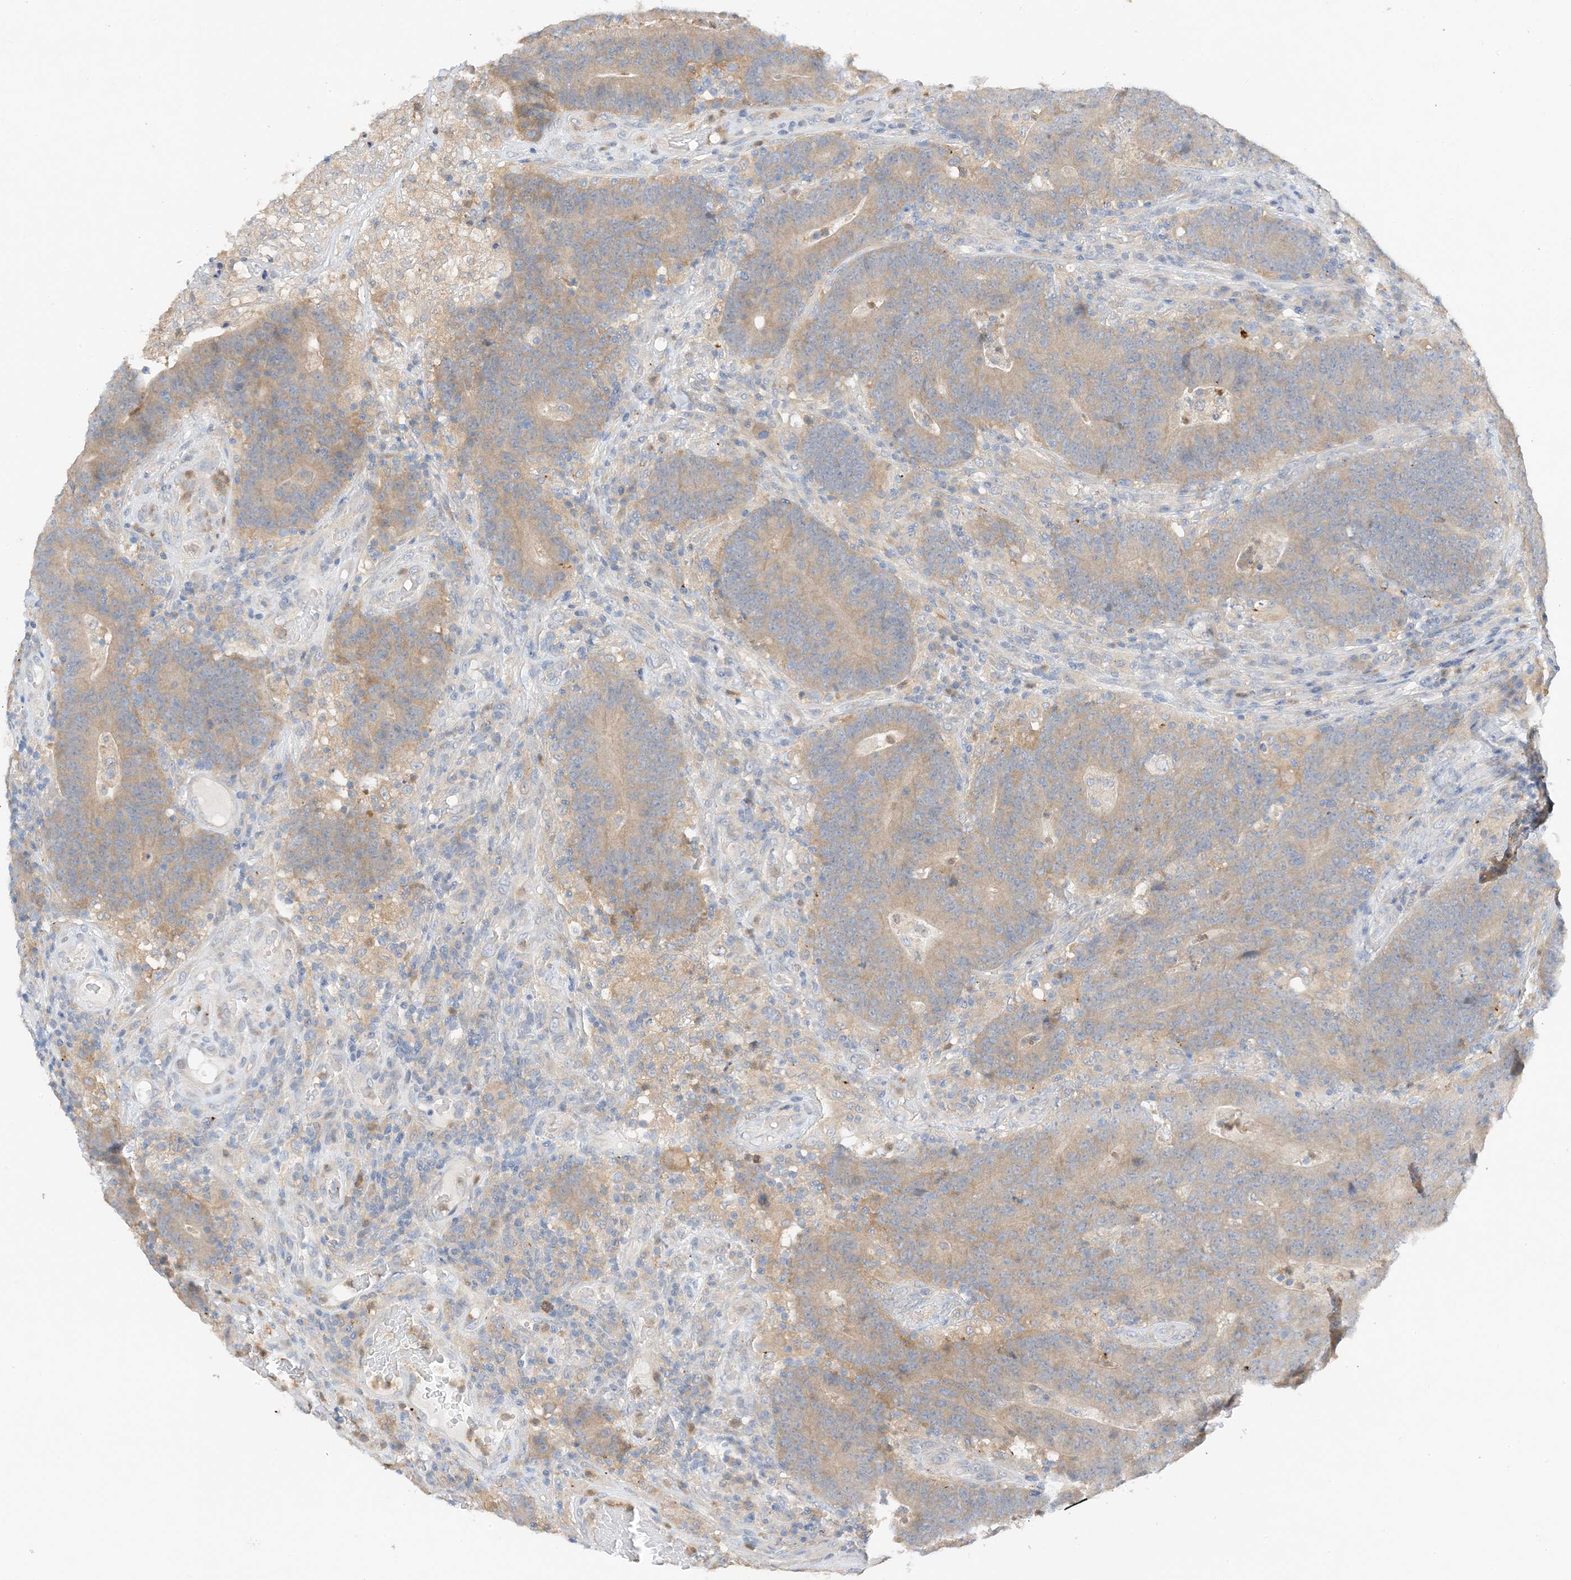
{"staining": {"intensity": "weak", "quantity": "25%-75%", "location": "cytoplasmic/membranous"}, "tissue": "colorectal cancer", "cell_type": "Tumor cells", "image_type": "cancer", "snomed": [{"axis": "morphology", "description": "Normal tissue, NOS"}, {"axis": "morphology", "description": "Adenocarcinoma, NOS"}, {"axis": "topography", "description": "Colon"}], "caption": "Colorectal cancer tissue demonstrates weak cytoplasmic/membranous expression in about 25%-75% of tumor cells", "gene": "KIFBP", "patient": {"sex": "female", "age": 75}}